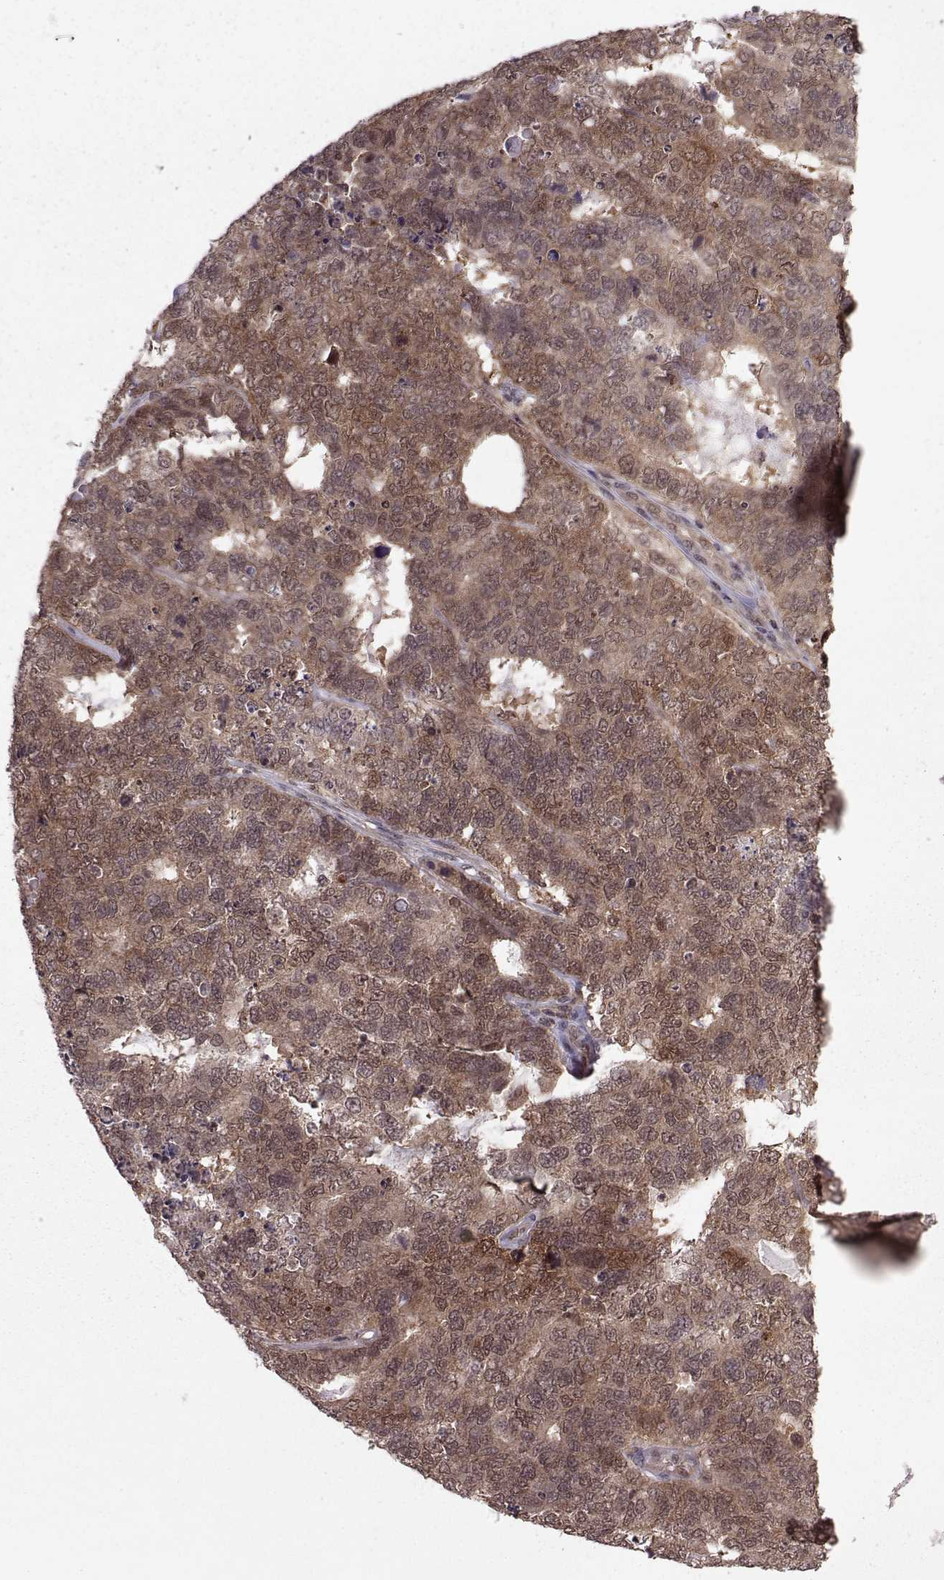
{"staining": {"intensity": "moderate", "quantity": ">75%", "location": "cytoplasmic/membranous"}, "tissue": "cervical cancer", "cell_type": "Tumor cells", "image_type": "cancer", "snomed": [{"axis": "morphology", "description": "Squamous cell carcinoma, NOS"}, {"axis": "topography", "description": "Cervix"}], "caption": "DAB (3,3'-diaminobenzidine) immunohistochemical staining of human squamous cell carcinoma (cervical) shows moderate cytoplasmic/membranous protein staining in approximately >75% of tumor cells. (Stains: DAB (3,3'-diaminobenzidine) in brown, nuclei in blue, Microscopy: brightfield microscopy at high magnification).", "gene": "PPP2R2A", "patient": {"sex": "female", "age": 63}}